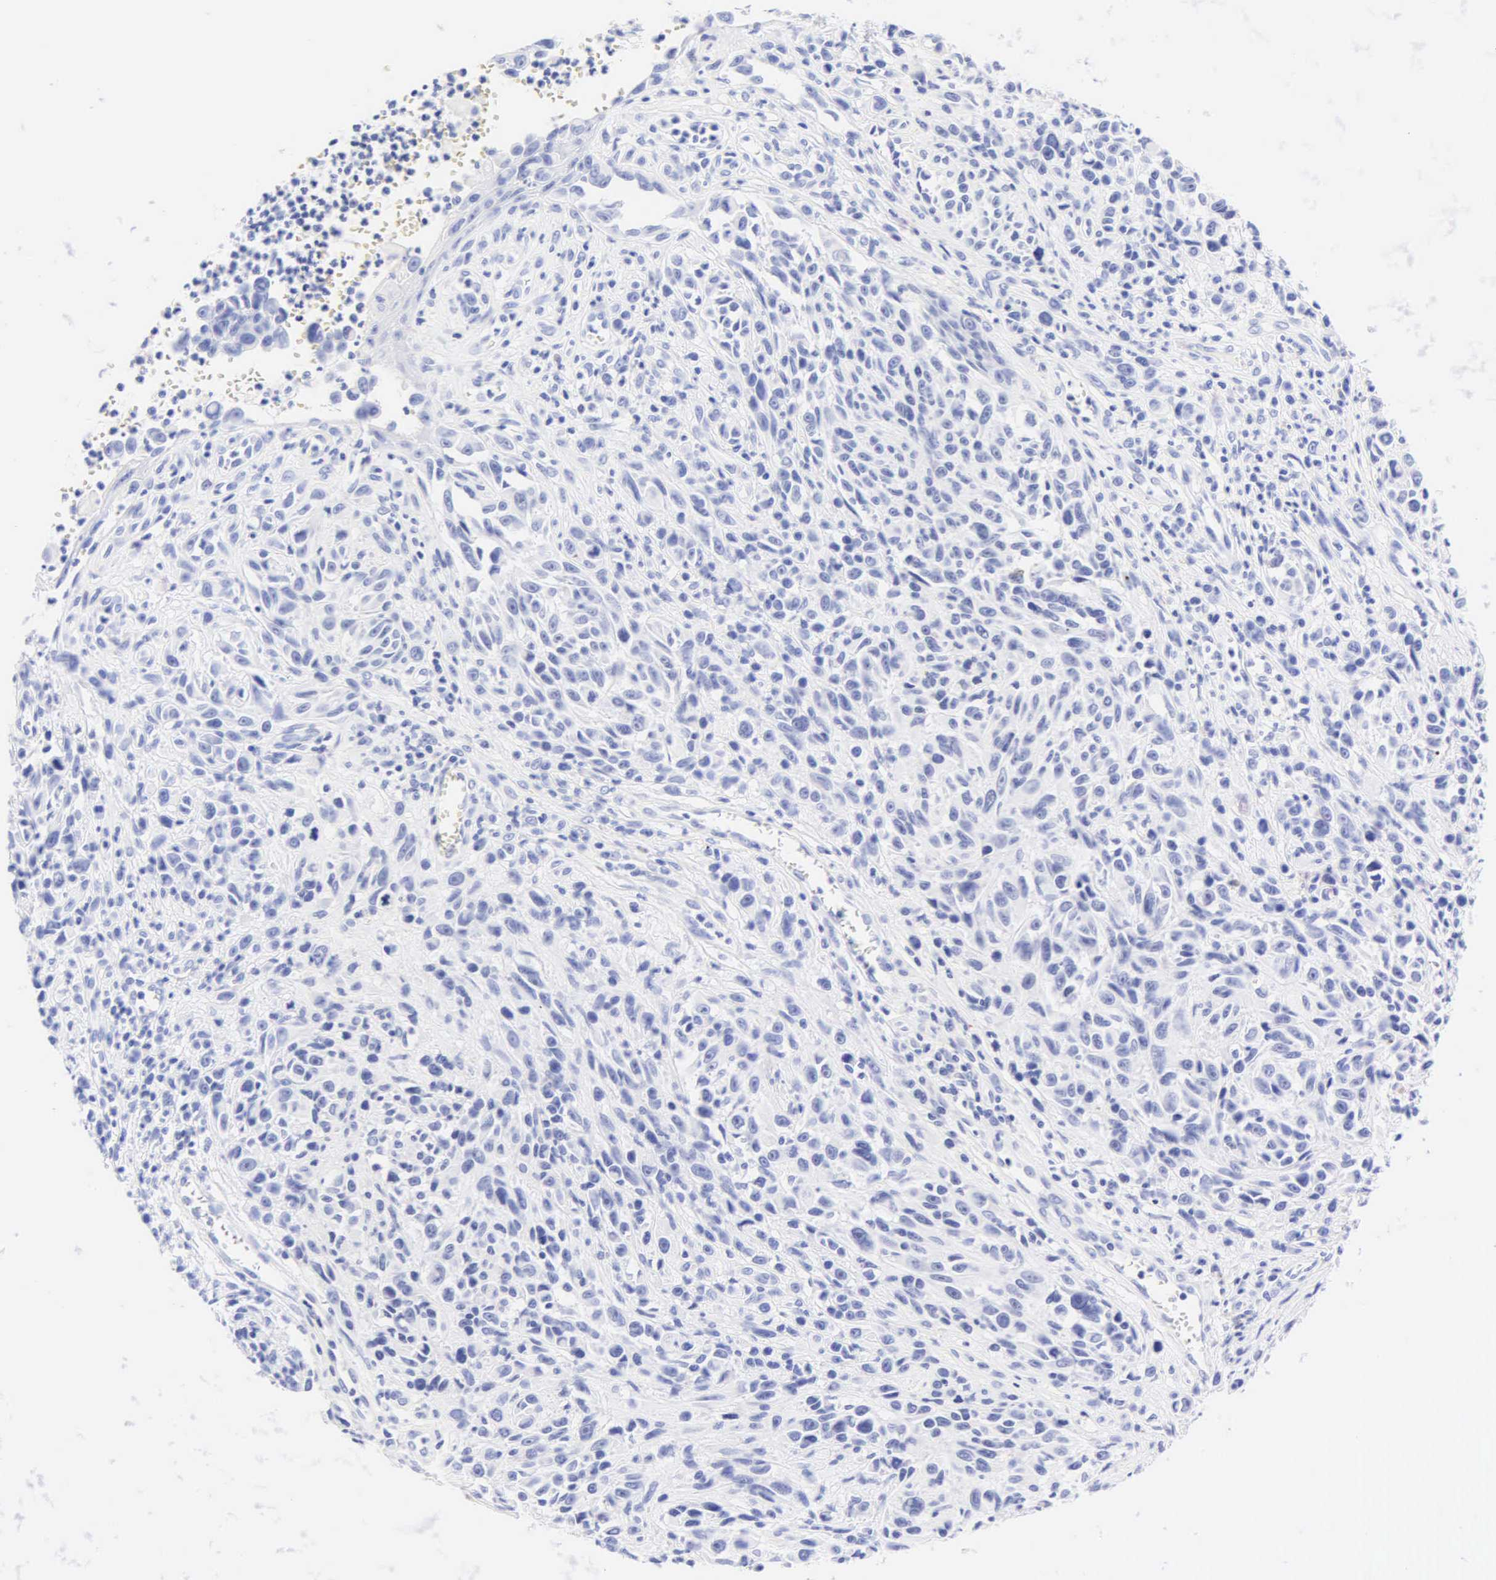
{"staining": {"intensity": "negative", "quantity": "none", "location": "none"}, "tissue": "melanoma", "cell_type": "Tumor cells", "image_type": "cancer", "snomed": [{"axis": "morphology", "description": "Malignant melanoma, NOS"}, {"axis": "topography", "description": "Skin"}], "caption": "Image shows no significant protein staining in tumor cells of malignant melanoma.", "gene": "KRT20", "patient": {"sex": "female", "age": 82}}